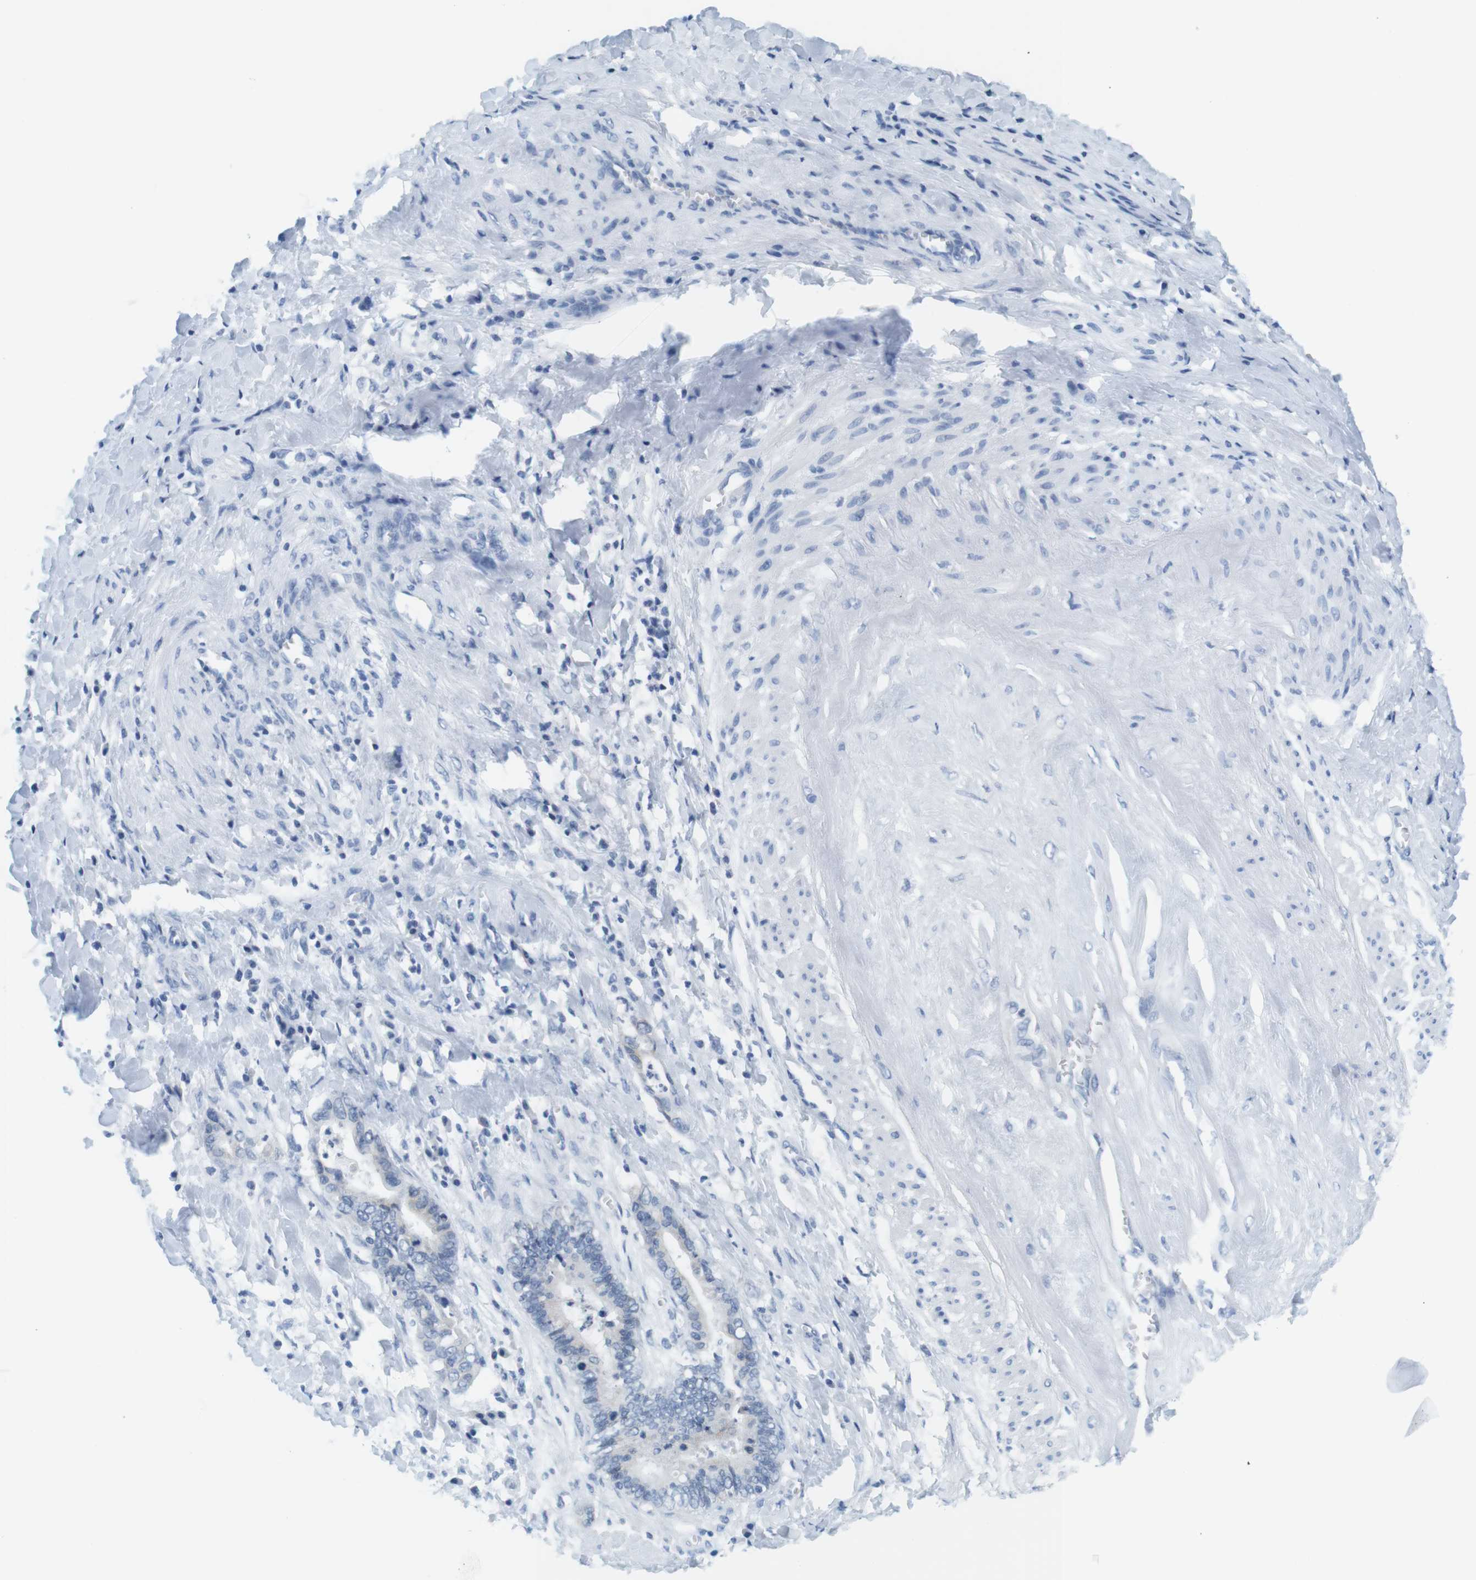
{"staining": {"intensity": "negative", "quantity": "none", "location": "none"}, "tissue": "cervical cancer", "cell_type": "Tumor cells", "image_type": "cancer", "snomed": [{"axis": "morphology", "description": "Adenocarcinoma, NOS"}, {"axis": "topography", "description": "Cervix"}], "caption": "The histopathology image shows no significant positivity in tumor cells of cervical cancer (adenocarcinoma). (Brightfield microscopy of DAB (3,3'-diaminobenzidine) immunohistochemistry (IHC) at high magnification).", "gene": "CYP2C9", "patient": {"sex": "female", "age": 44}}